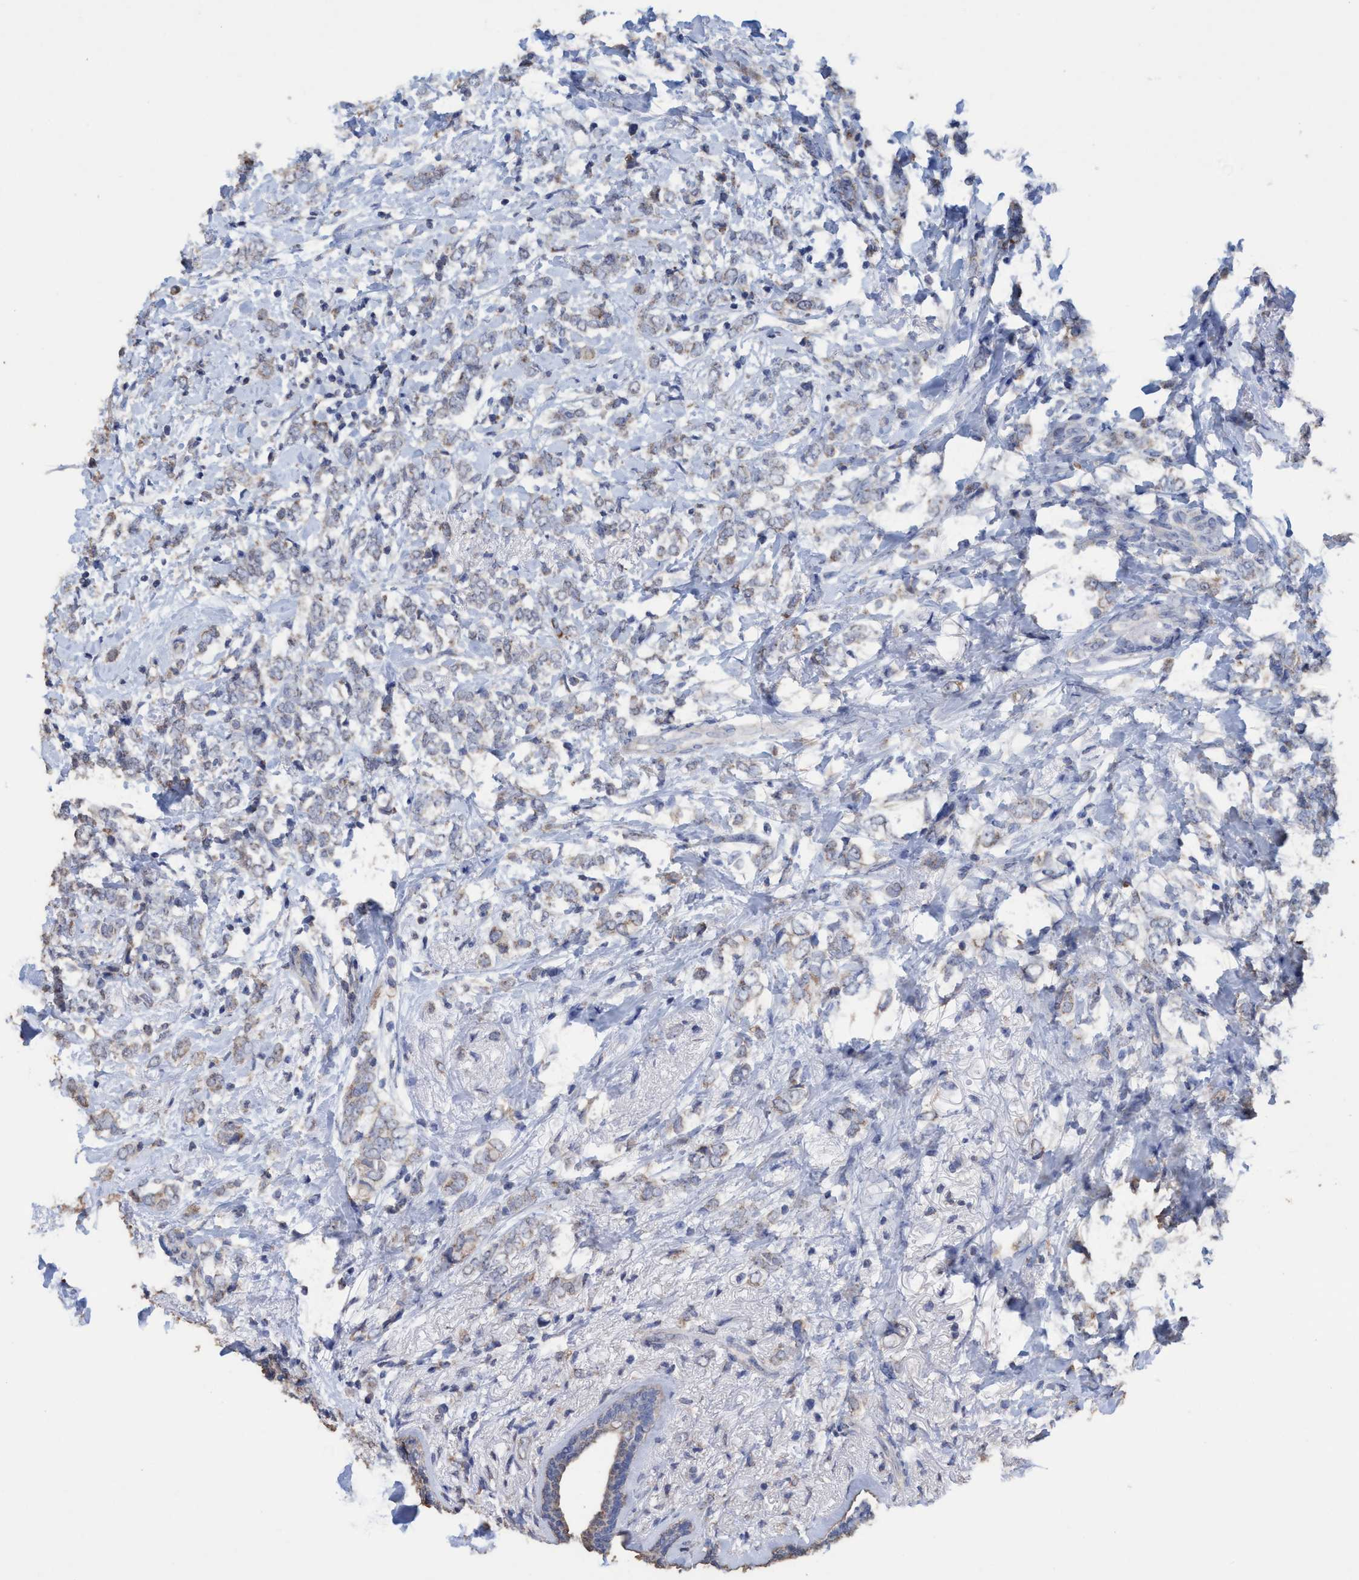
{"staining": {"intensity": "weak", "quantity": "25%-75%", "location": "cytoplasmic/membranous"}, "tissue": "breast cancer", "cell_type": "Tumor cells", "image_type": "cancer", "snomed": [{"axis": "morphology", "description": "Normal tissue, NOS"}, {"axis": "morphology", "description": "Lobular carcinoma"}, {"axis": "topography", "description": "Breast"}], "caption": "Lobular carcinoma (breast) stained for a protein (brown) demonstrates weak cytoplasmic/membranous positive staining in about 25%-75% of tumor cells.", "gene": "RSAD1", "patient": {"sex": "female", "age": 47}}